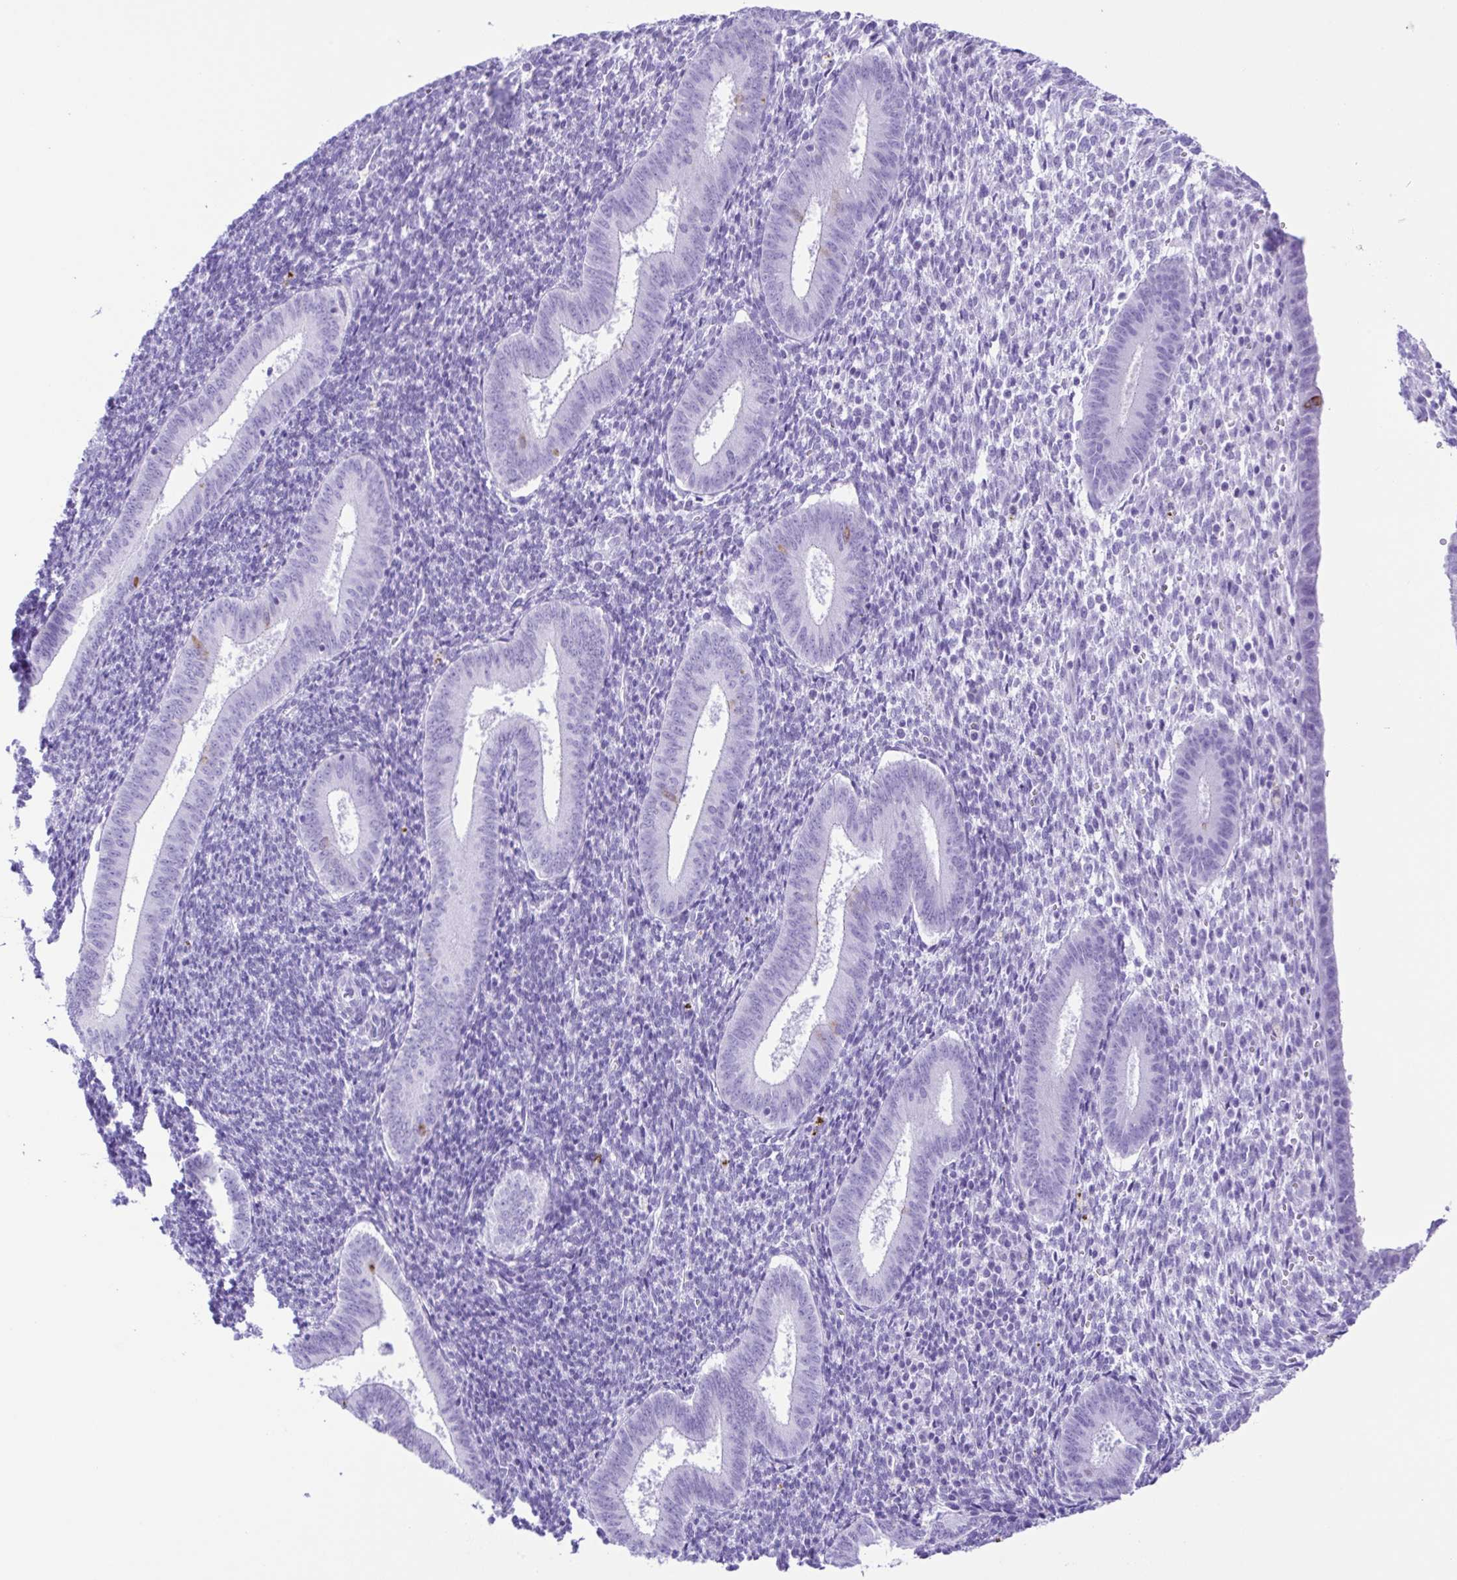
{"staining": {"intensity": "negative", "quantity": "none", "location": "none"}, "tissue": "endometrium", "cell_type": "Cells in endometrial stroma", "image_type": "normal", "snomed": [{"axis": "morphology", "description": "Normal tissue, NOS"}, {"axis": "topography", "description": "Endometrium"}], "caption": "Immunohistochemical staining of unremarkable endometrium reveals no significant staining in cells in endometrial stroma. The staining was performed using DAB to visualize the protein expression in brown, while the nuclei were stained in blue with hematoxylin (Magnification: 20x).", "gene": "ERP27", "patient": {"sex": "female", "age": 25}}